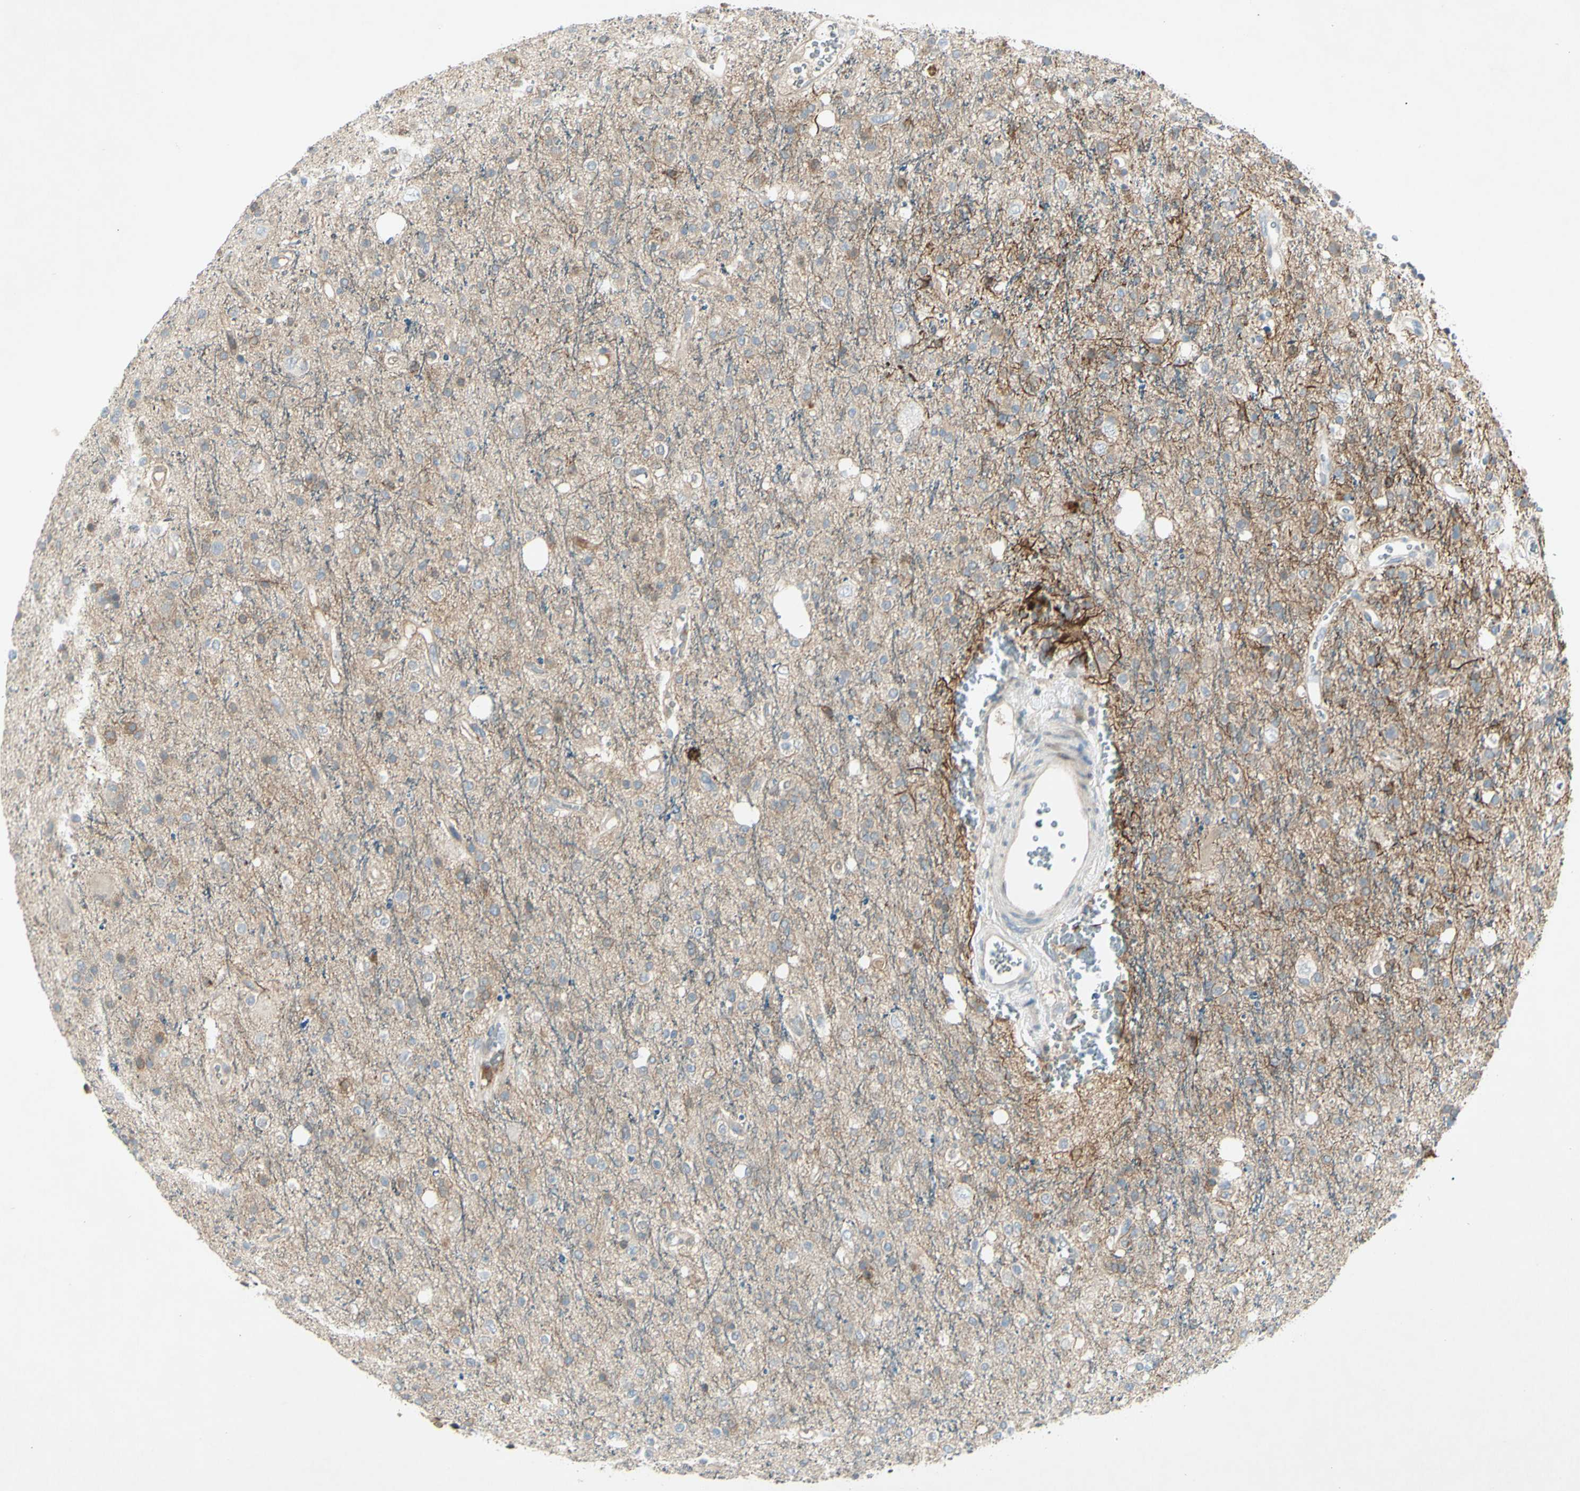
{"staining": {"intensity": "weak", "quantity": ">75%", "location": "cytoplasmic/membranous"}, "tissue": "glioma", "cell_type": "Tumor cells", "image_type": "cancer", "snomed": [{"axis": "morphology", "description": "Glioma, malignant, High grade"}, {"axis": "topography", "description": "Brain"}], "caption": "Immunohistochemical staining of malignant high-grade glioma exhibits low levels of weak cytoplasmic/membranous positivity in approximately >75% of tumor cells.", "gene": "C1orf159", "patient": {"sex": "male", "age": 47}}